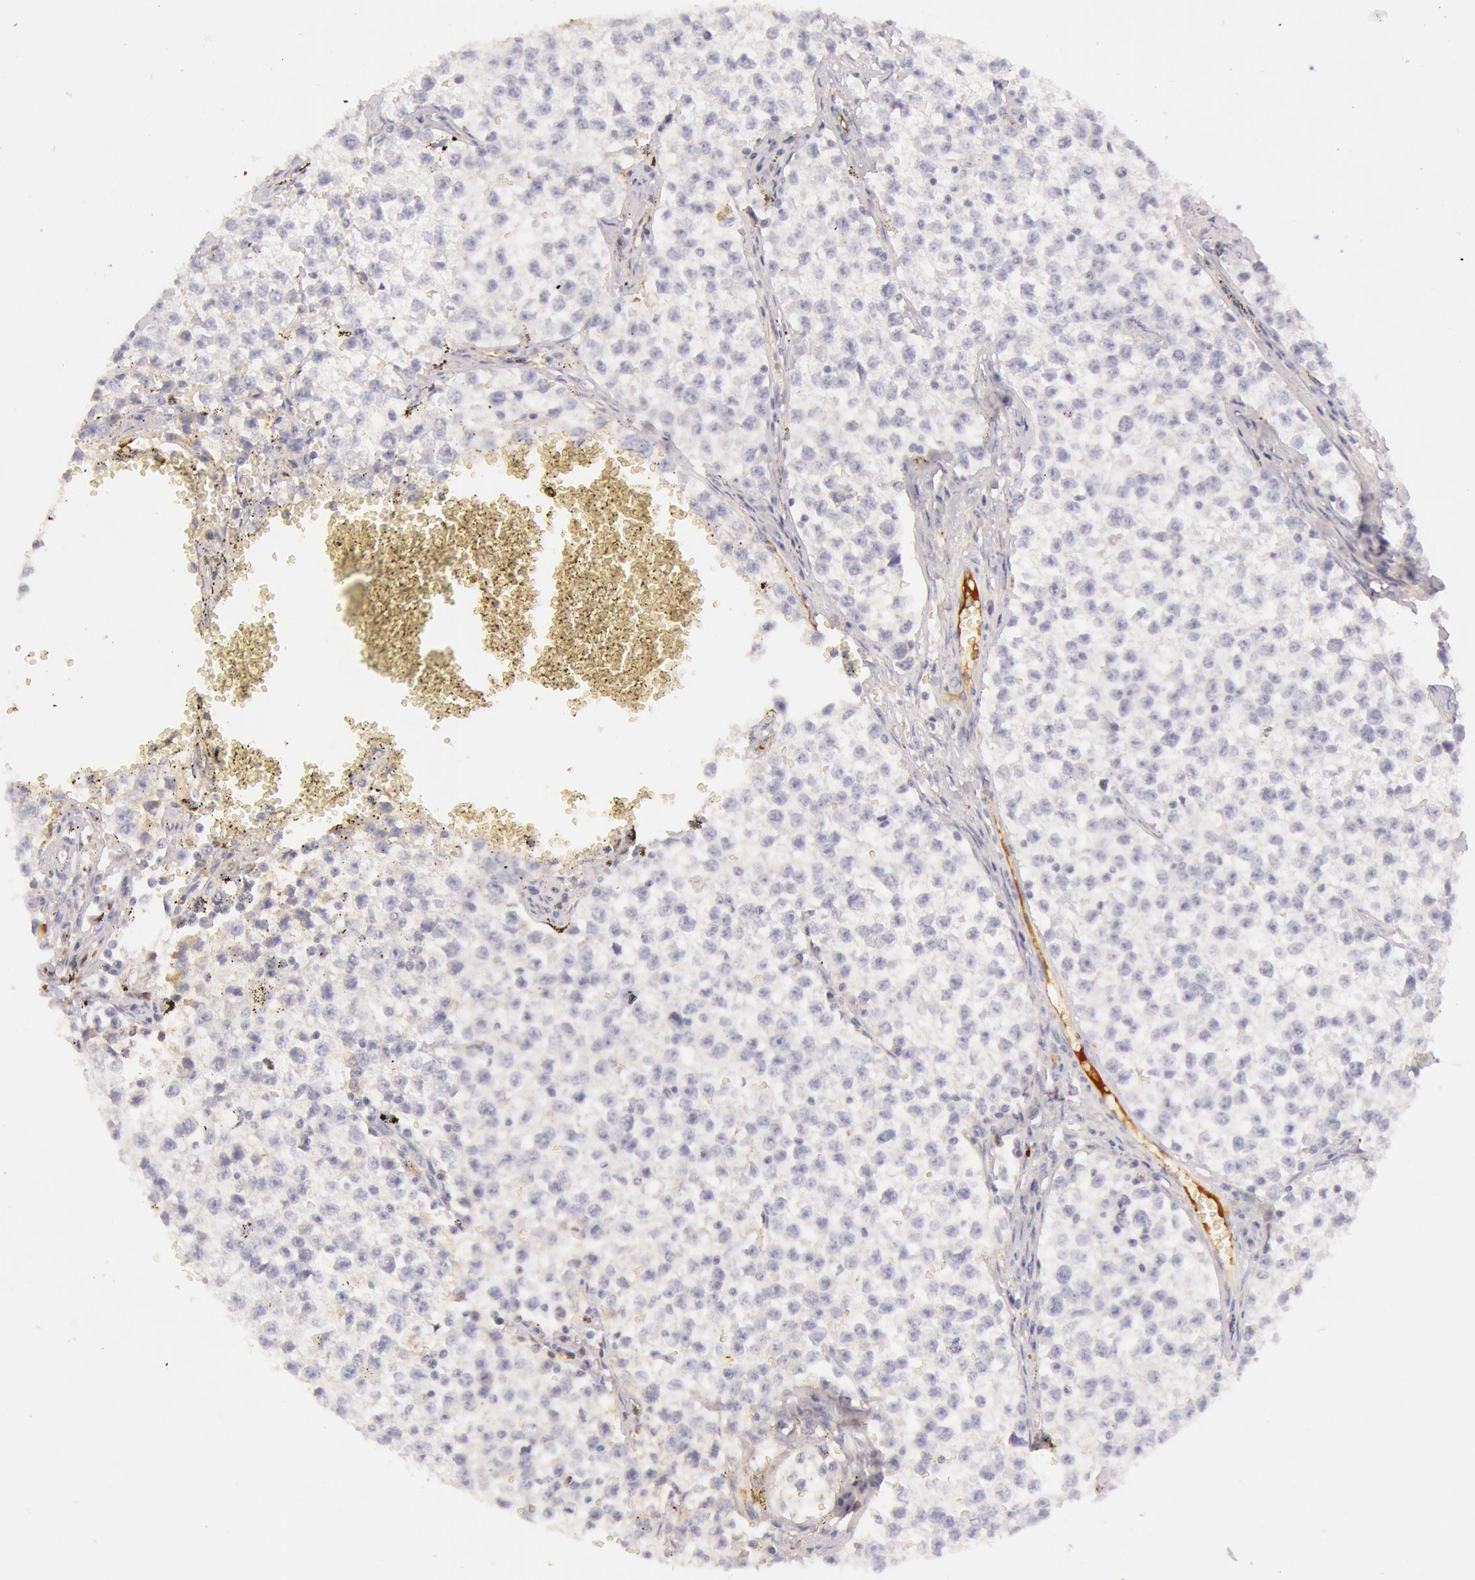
{"staining": {"intensity": "negative", "quantity": "none", "location": "none"}, "tissue": "testis cancer", "cell_type": "Tumor cells", "image_type": "cancer", "snomed": [{"axis": "morphology", "description": "Seminoma, NOS"}, {"axis": "topography", "description": "Testis"}], "caption": "Testis cancer (seminoma) stained for a protein using IHC reveals no staining tumor cells.", "gene": "C4BPA", "patient": {"sex": "male", "age": 35}}